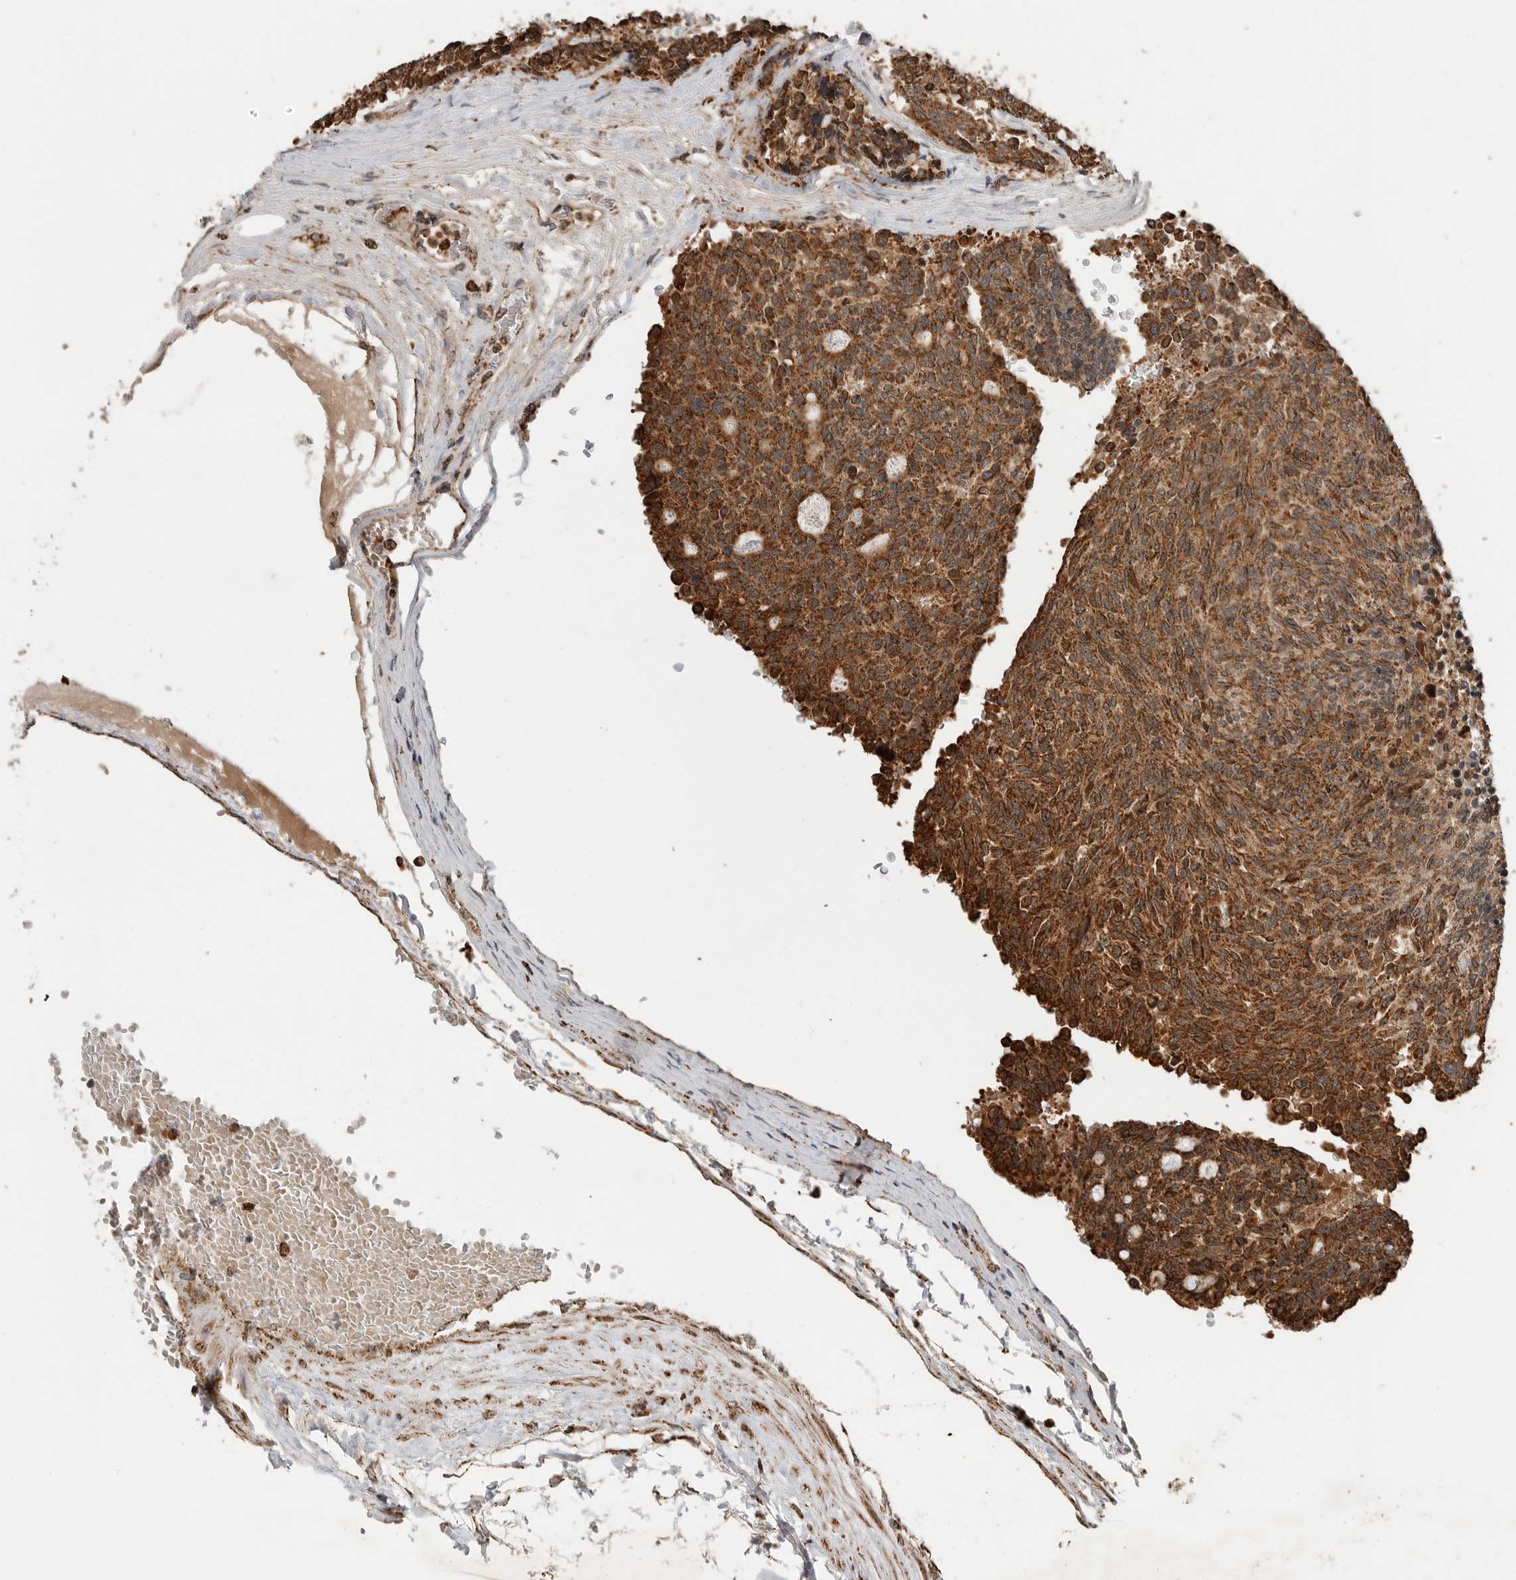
{"staining": {"intensity": "strong", "quantity": ">75%", "location": "cytoplasmic/membranous"}, "tissue": "carcinoid", "cell_type": "Tumor cells", "image_type": "cancer", "snomed": [{"axis": "morphology", "description": "Carcinoid, malignant, NOS"}, {"axis": "topography", "description": "Pancreas"}], "caption": "Tumor cells exhibit high levels of strong cytoplasmic/membranous staining in approximately >75% of cells in malignant carcinoid. (DAB (3,3'-diaminobenzidine) IHC with brightfield microscopy, high magnification).", "gene": "GCNT2", "patient": {"sex": "female", "age": 54}}